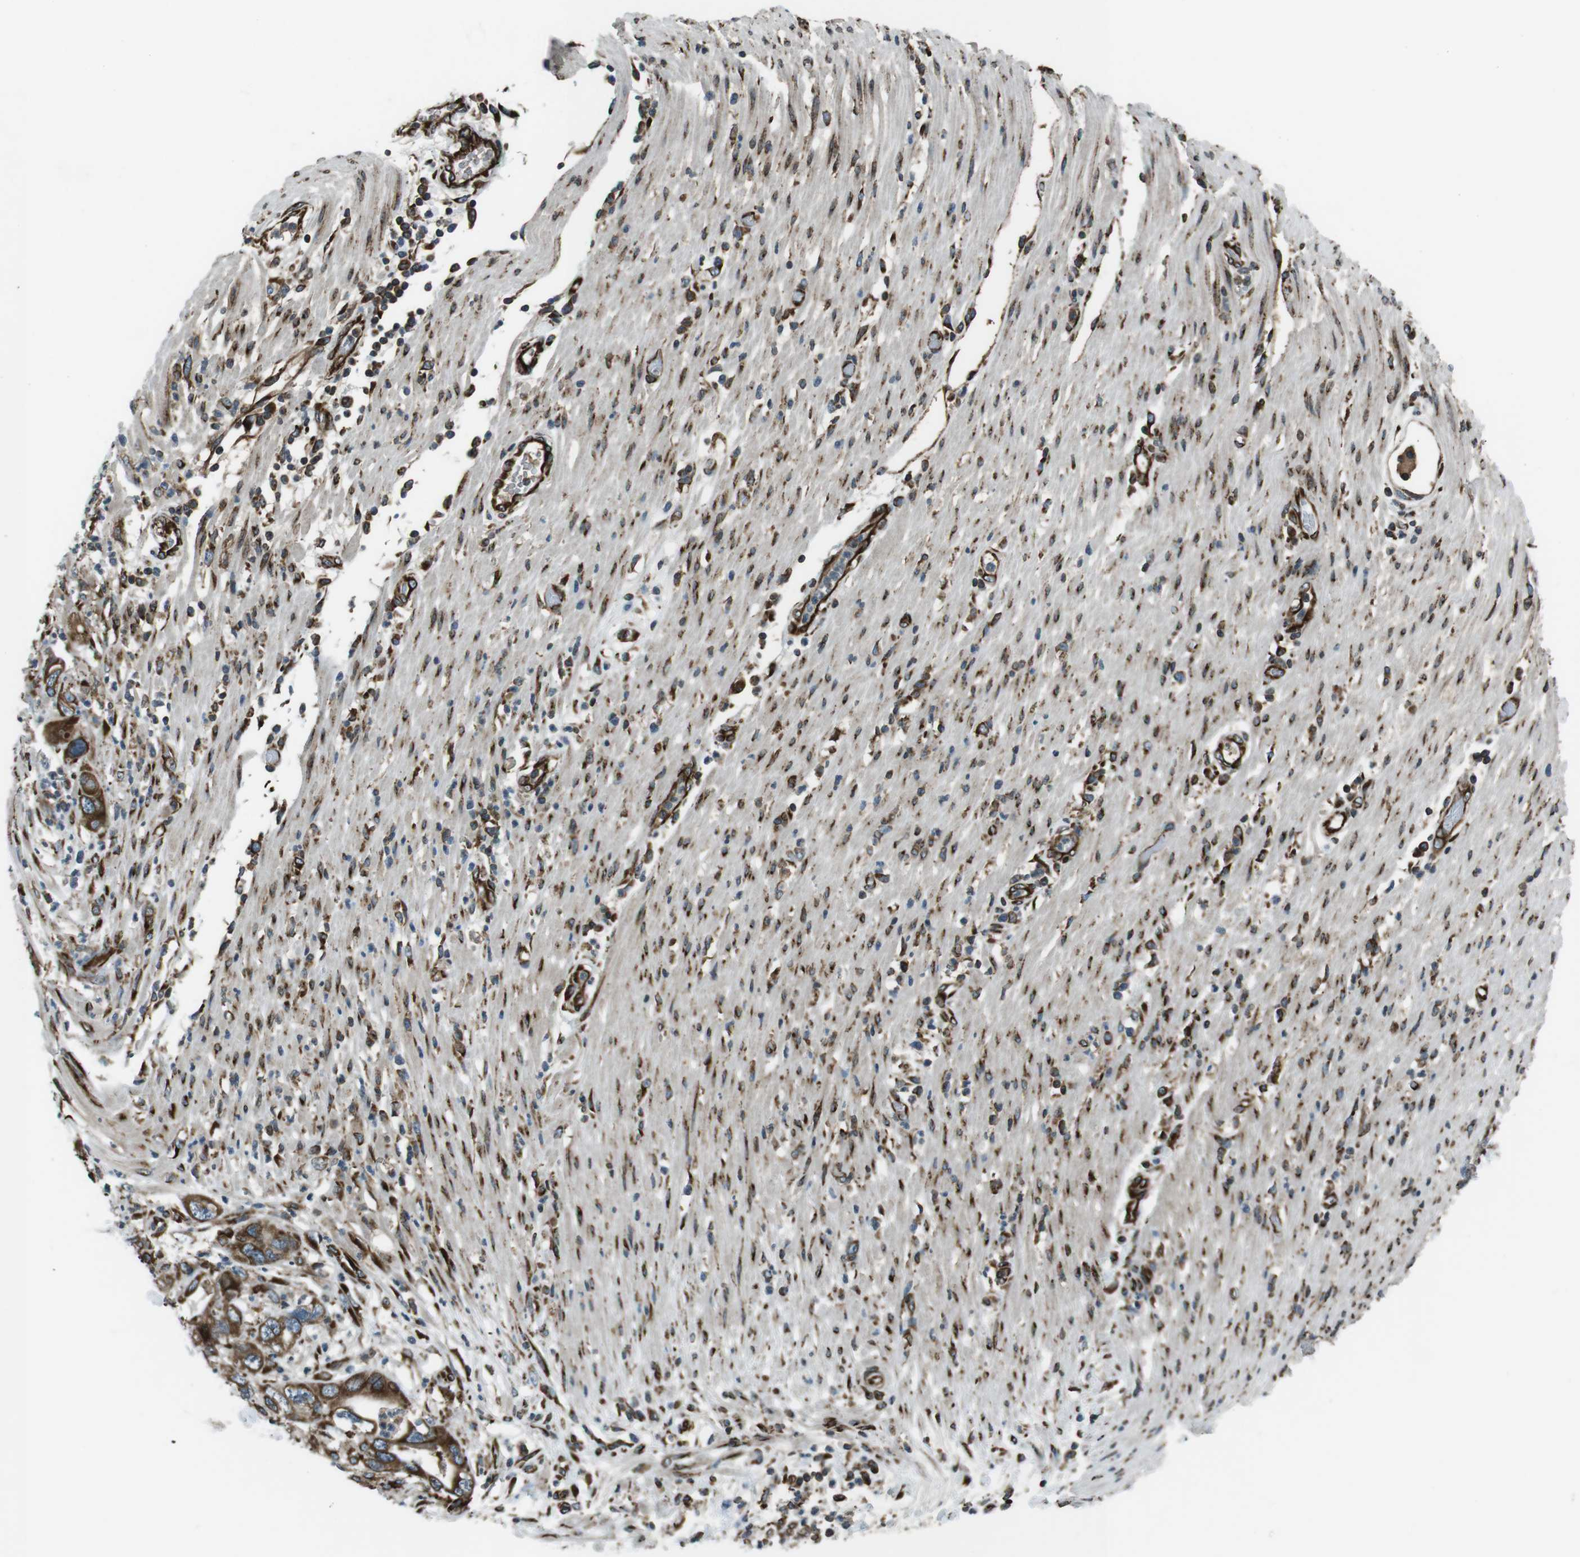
{"staining": {"intensity": "strong", "quantity": ">75%", "location": "cytoplasmic/membranous"}, "tissue": "pancreatic cancer", "cell_type": "Tumor cells", "image_type": "cancer", "snomed": [{"axis": "morphology", "description": "Adenocarcinoma, NOS"}, {"axis": "topography", "description": "Pancreas"}], "caption": "Brown immunohistochemical staining in human pancreatic cancer (adenocarcinoma) reveals strong cytoplasmic/membranous positivity in about >75% of tumor cells.", "gene": "KTN1", "patient": {"sex": "female", "age": 71}}